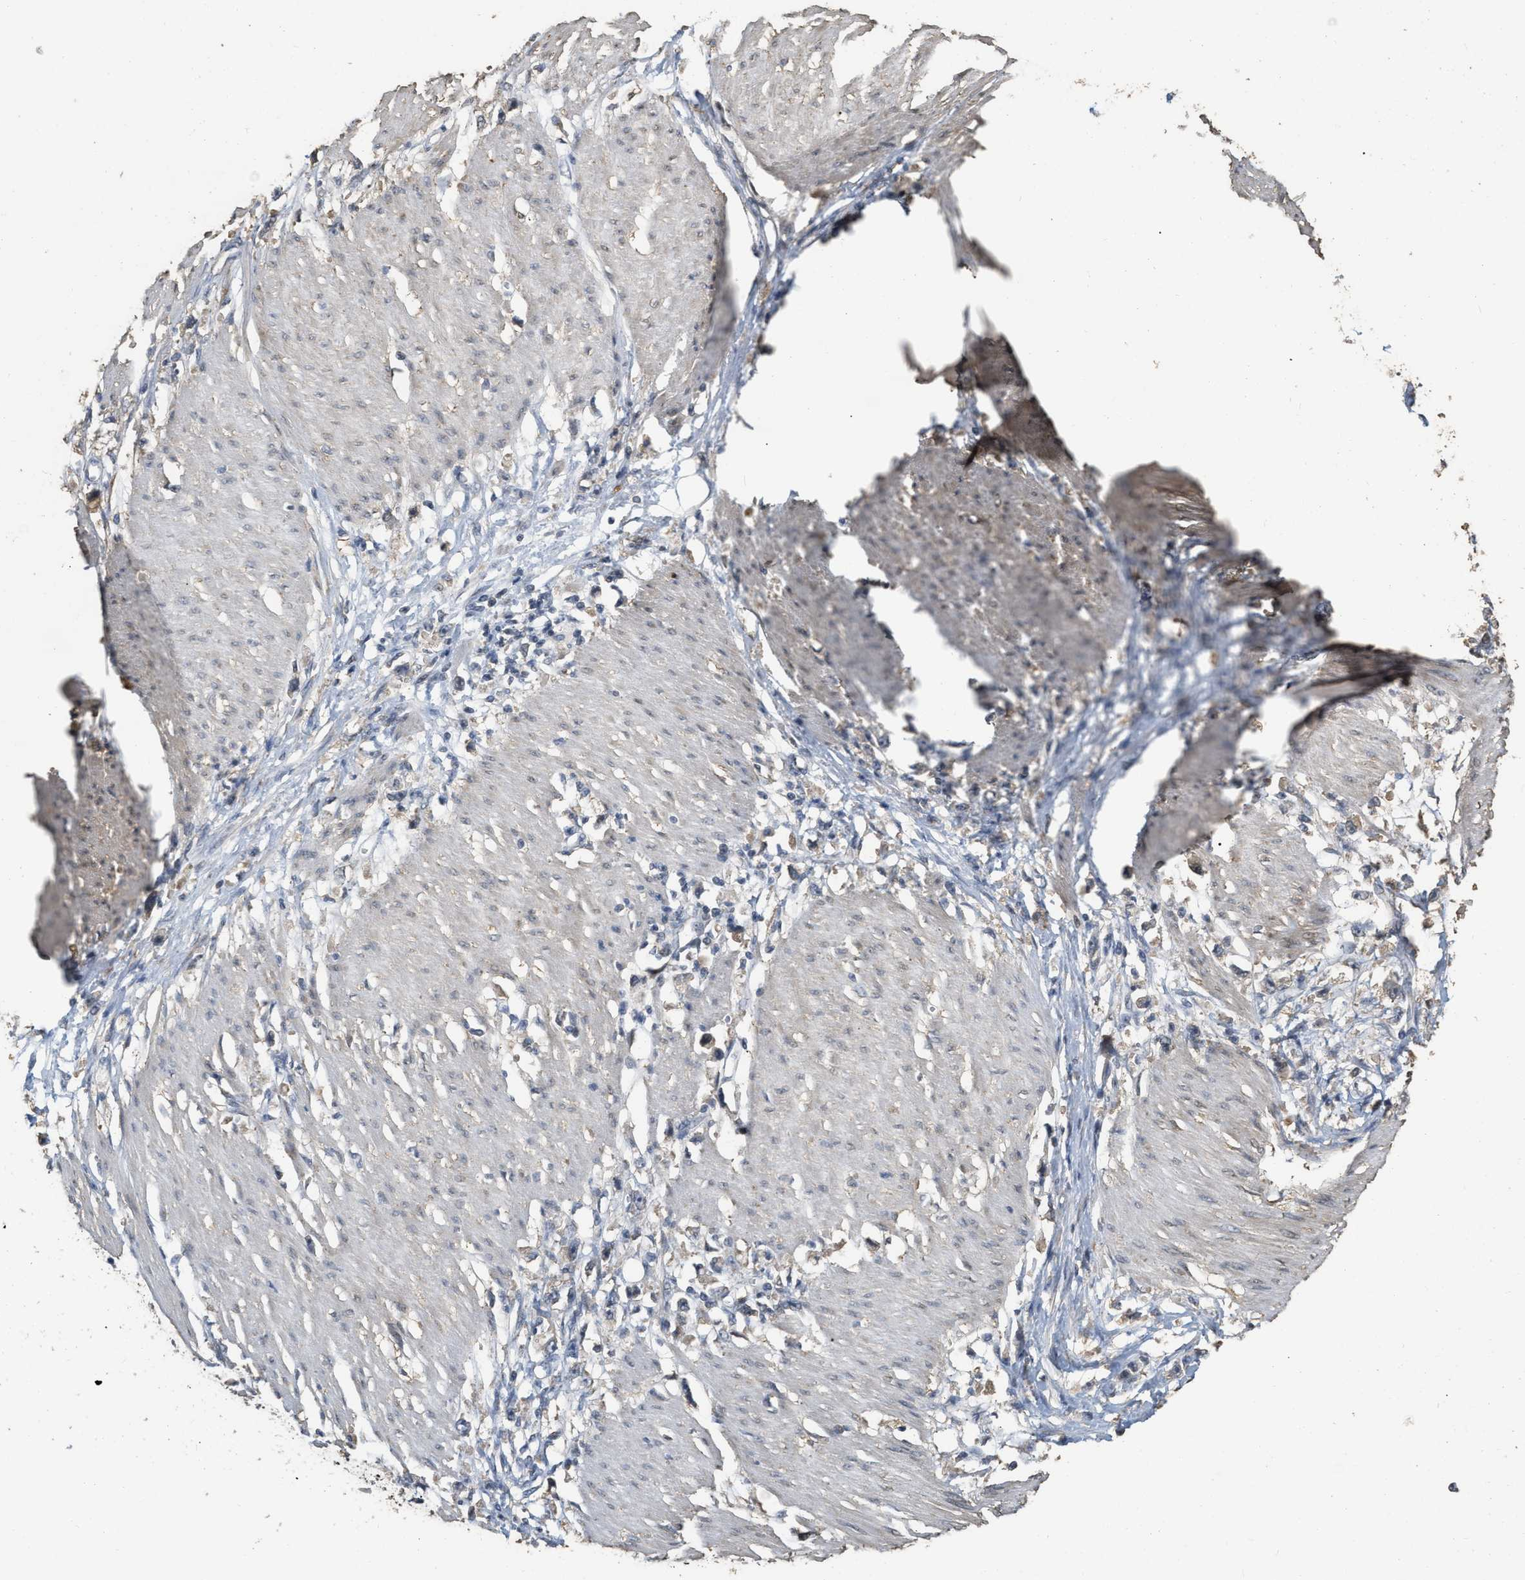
{"staining": {"intensity": "weak", "quantity": "<25%", "location": "cytoplasmic/membranous"}, "tissue": "stomach cancer", "cell_type": "Tumor cells", "image_type": "cancer", "snomed": [{"axis": "morphology", "description": "Adenocarcinoma, NOS"}, {"axis": "topography", "description": "Stomach"}], "caption": "An immunohistochemistry image of stomach adenocarcinoma is shown. There is no staining in tumor cells of stomach adenocarcinoma.", "gene": "NCS1", "patient": {"sex": "female", "age": 59}}